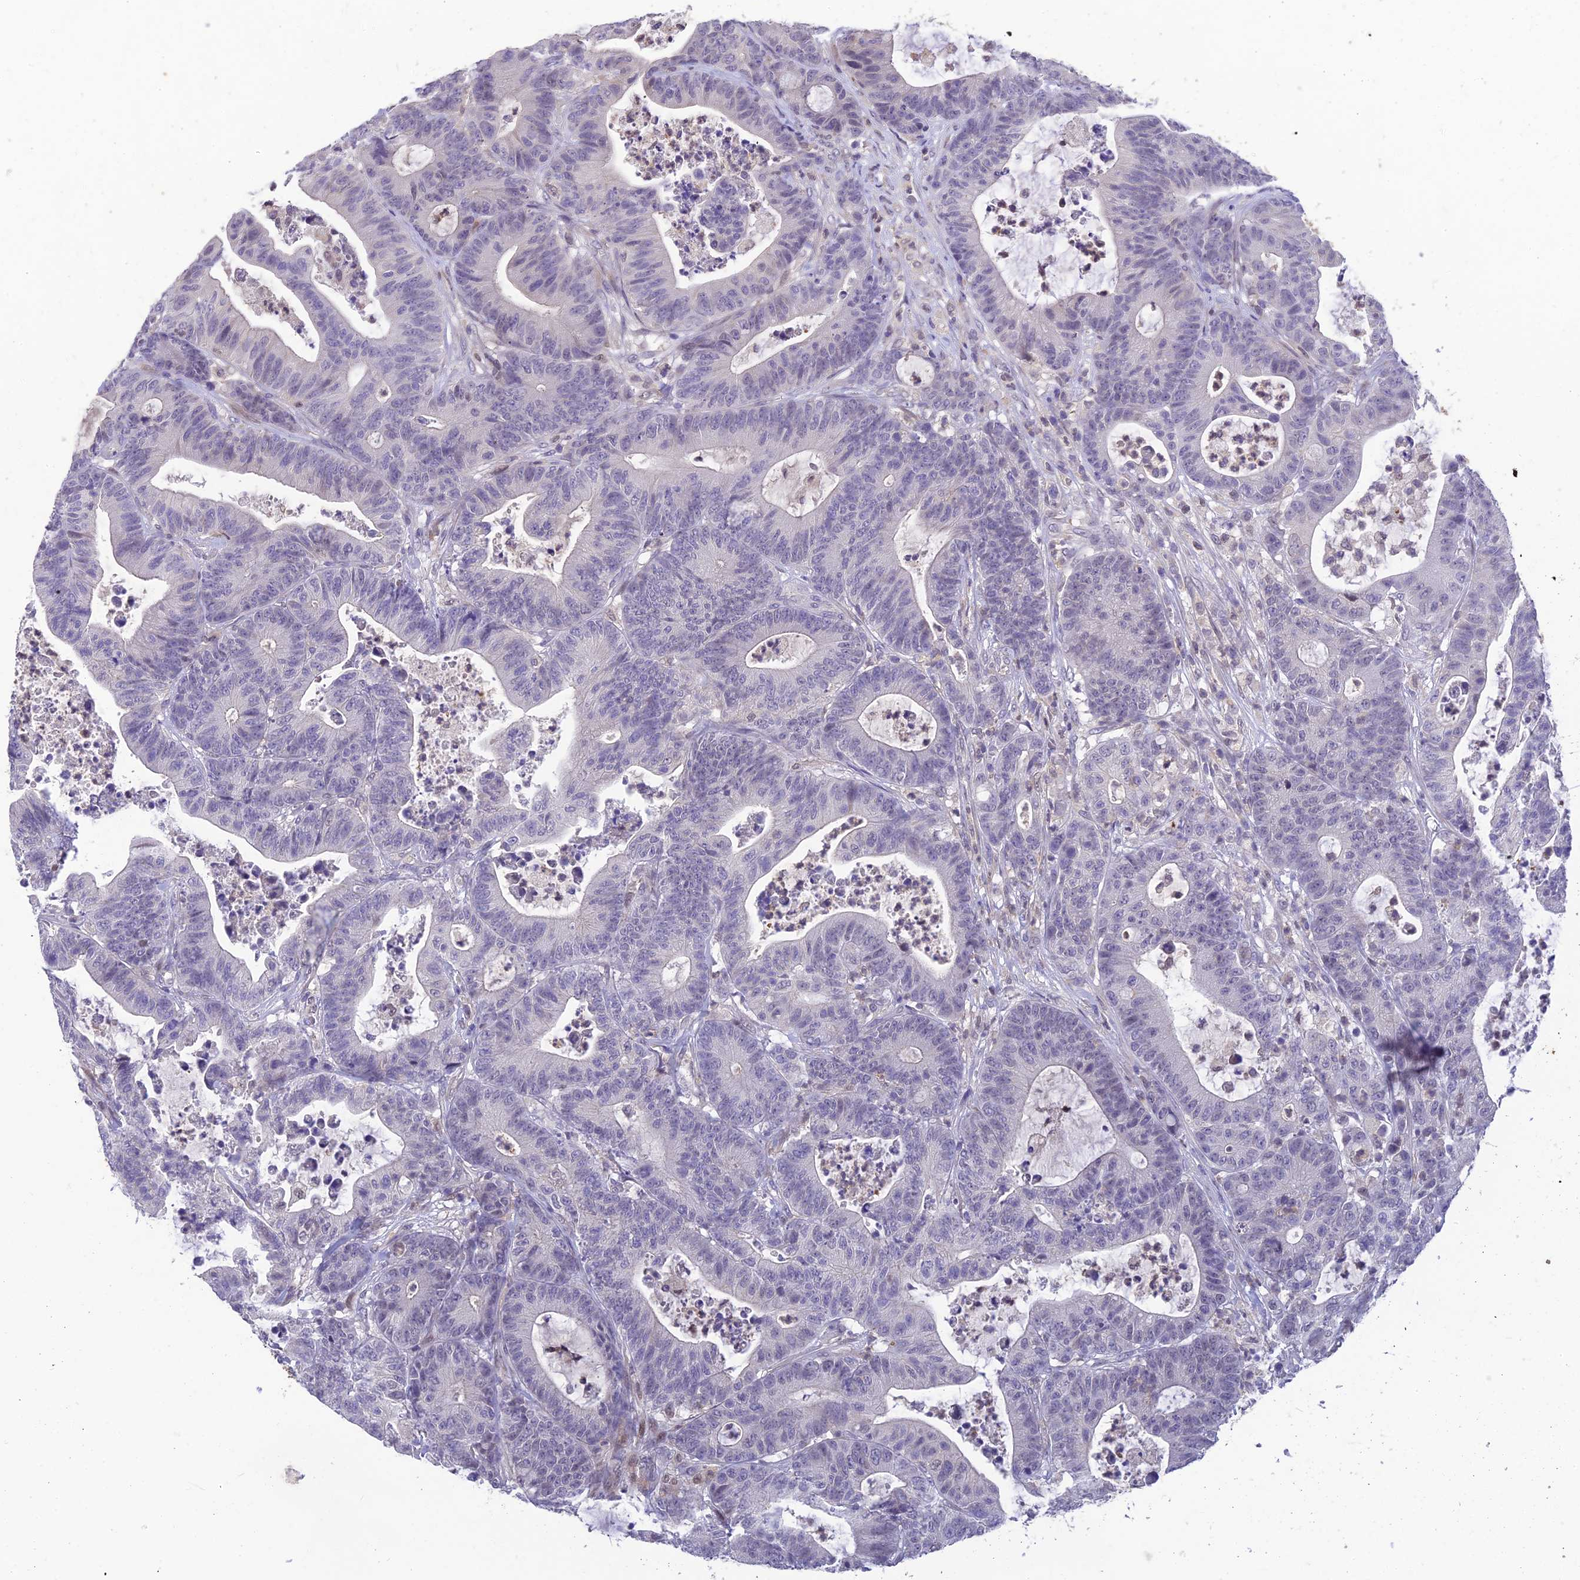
{"staining": {"intensity": "negative", "quantity": "none", "location": "none"}, "tissue": "colorectal cancer", "cell_type": "Tumor cells", "image_type": "cancer", "snomed": [{"axis": "morphology", "description": "Adenocarcinoma, NOS"}, {"axis": "topography", "description": "Colon"}], "caption": "Protein analysis of adenocarcinoma (colorectal) demonstrates no significant staining in tumor cells.", "gene": "BMT2", "patient": {"sex": "female", "age": 84}}